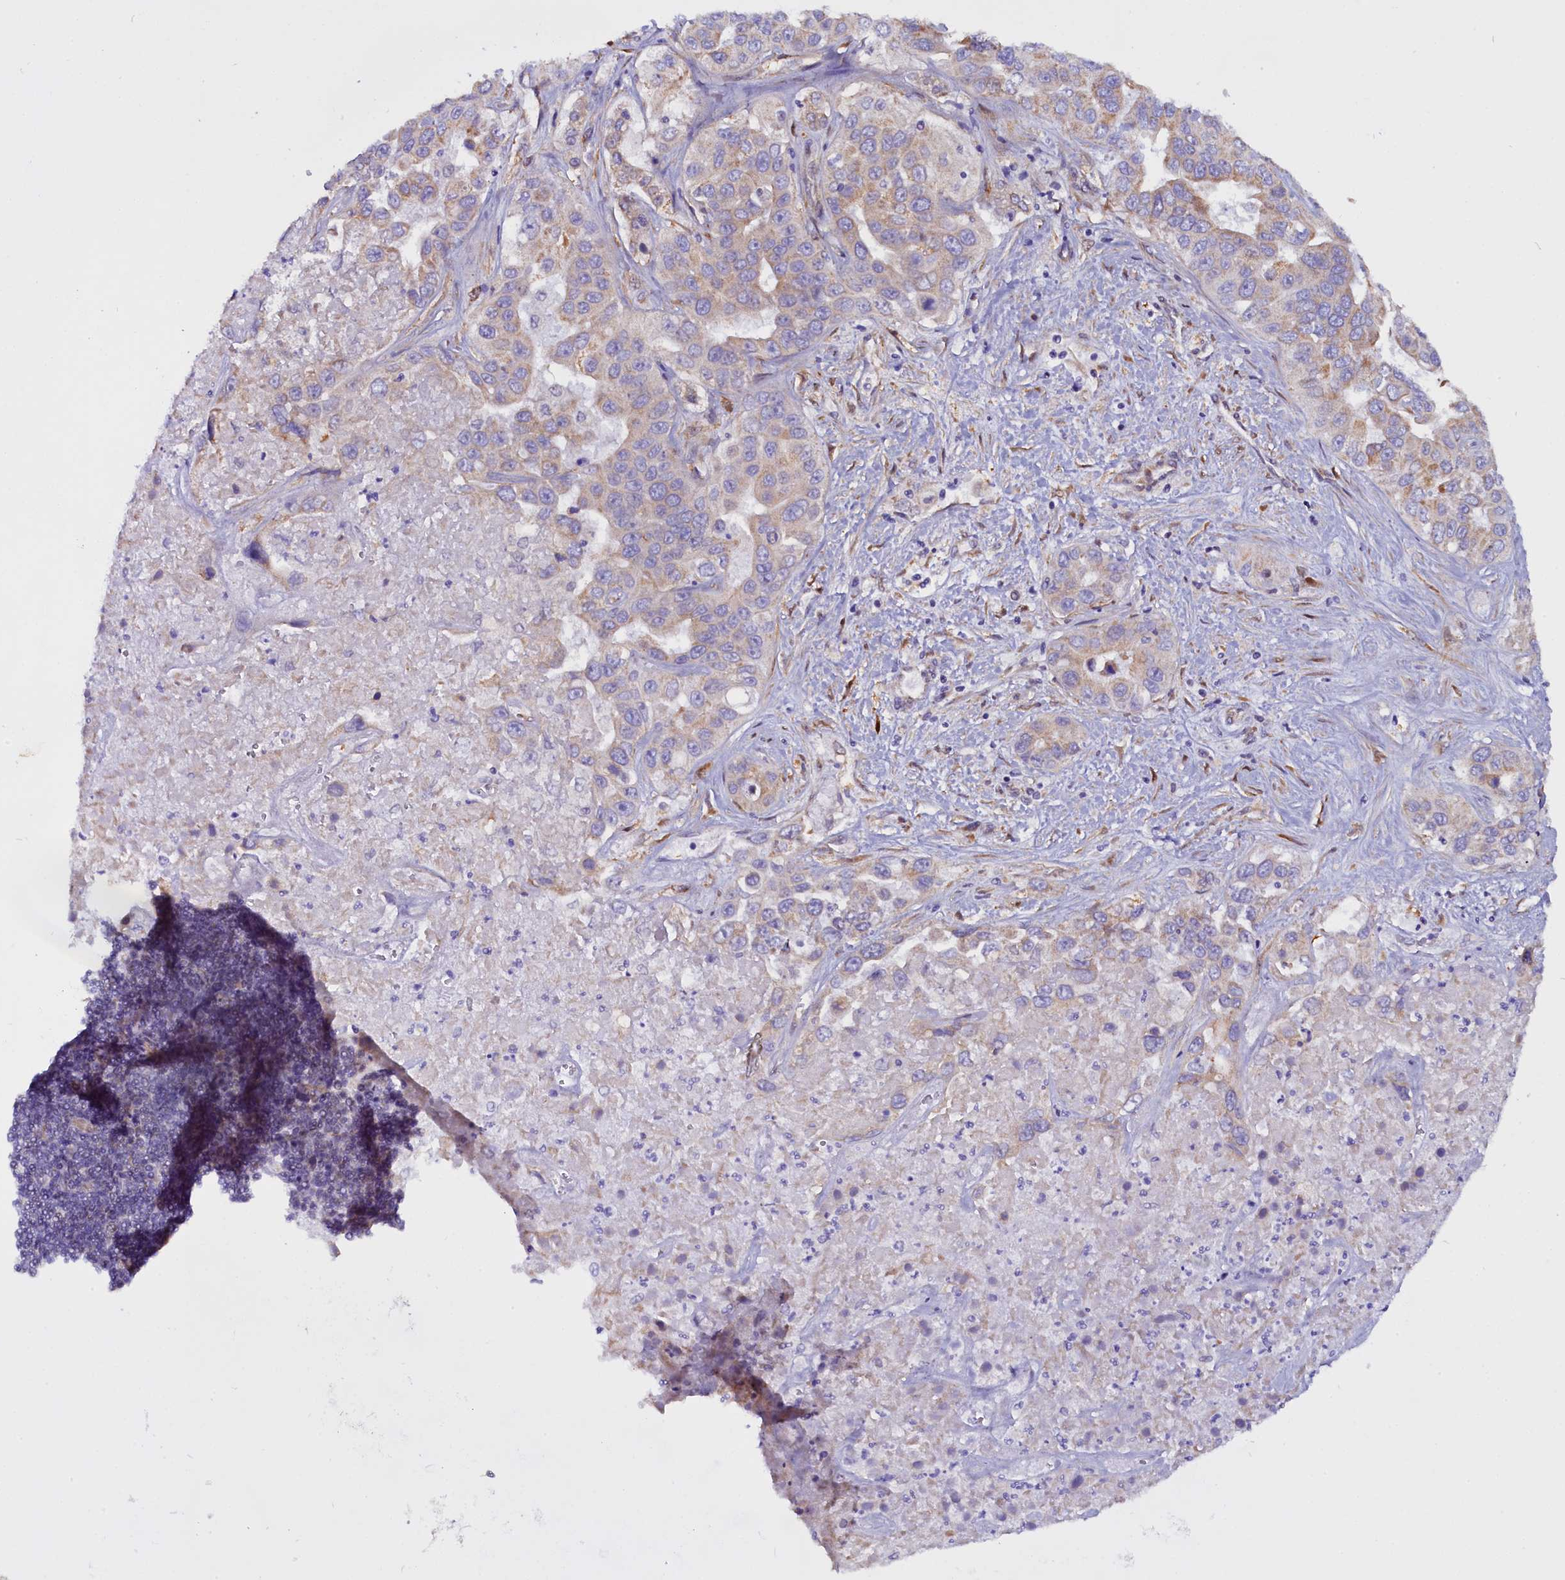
{"staining": {"intensity": "weak", "quantity": "<25%", "location": "cytoplasmic/membranous"}, "tissue": "liver cancer", "cell_type": "Tumor cells", "image_type": "cancer", "snomed": [{"axis": "morphology", "description": "Cholangiocarcinoma"}, {"axis": "topography", "description": "Liver"}], "caption": "This is a micrograph of immunohistochemistry staining of liver cholangiocarcinoma, which shows no staining in tumor cells.", "gene": "UACA", "patient": {"sex": "female", "age": 52}}